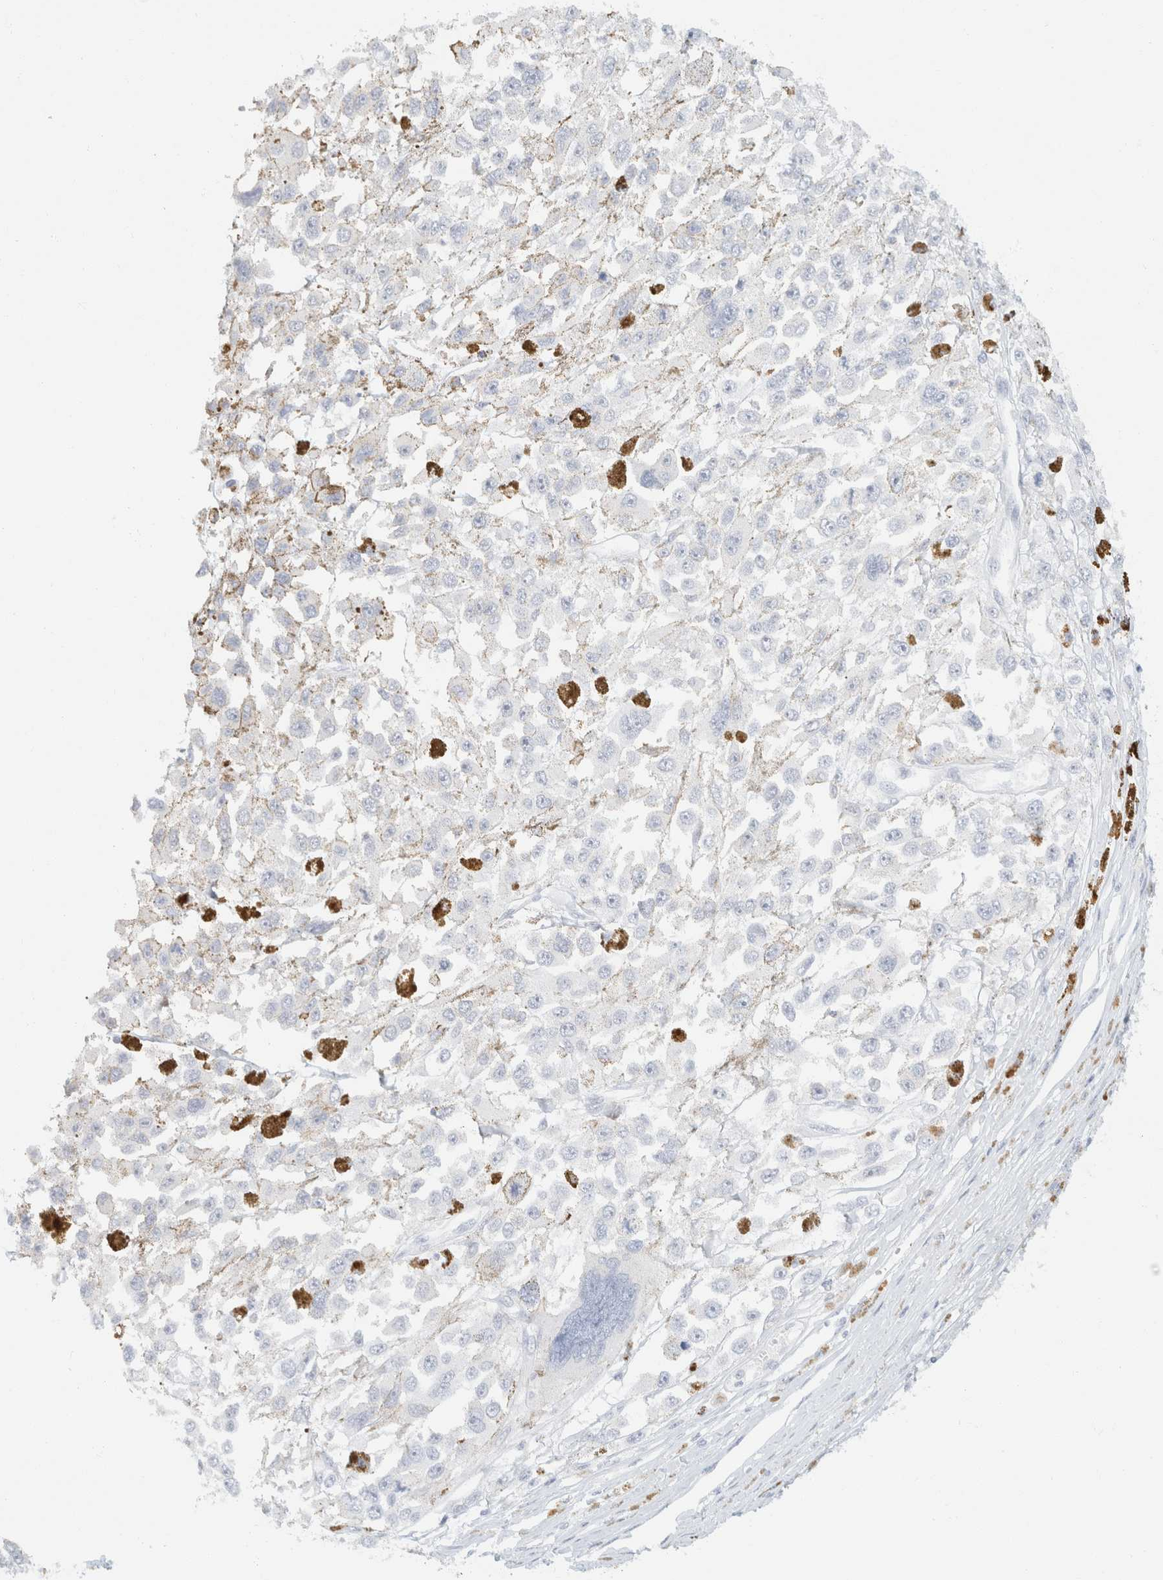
{"staining": {"intensity": "negative", "quantity": "none", "location": "none"}, "tissue": "melanoma", "cell_type": "Tumor cells", "image_type": "cancer", "snomed": [{"axis": "morphology", "description": "Malignant melanoma, Metastatic site"}, {"axis": "topography", "description": "Lymph node"}], "caption": "Malignant melanoma (metastatic site) stained for a protein using IHC displays no positivity tumor cells.", "gene": "KRT20", "patient": {"sex": "male", "age": 59}}